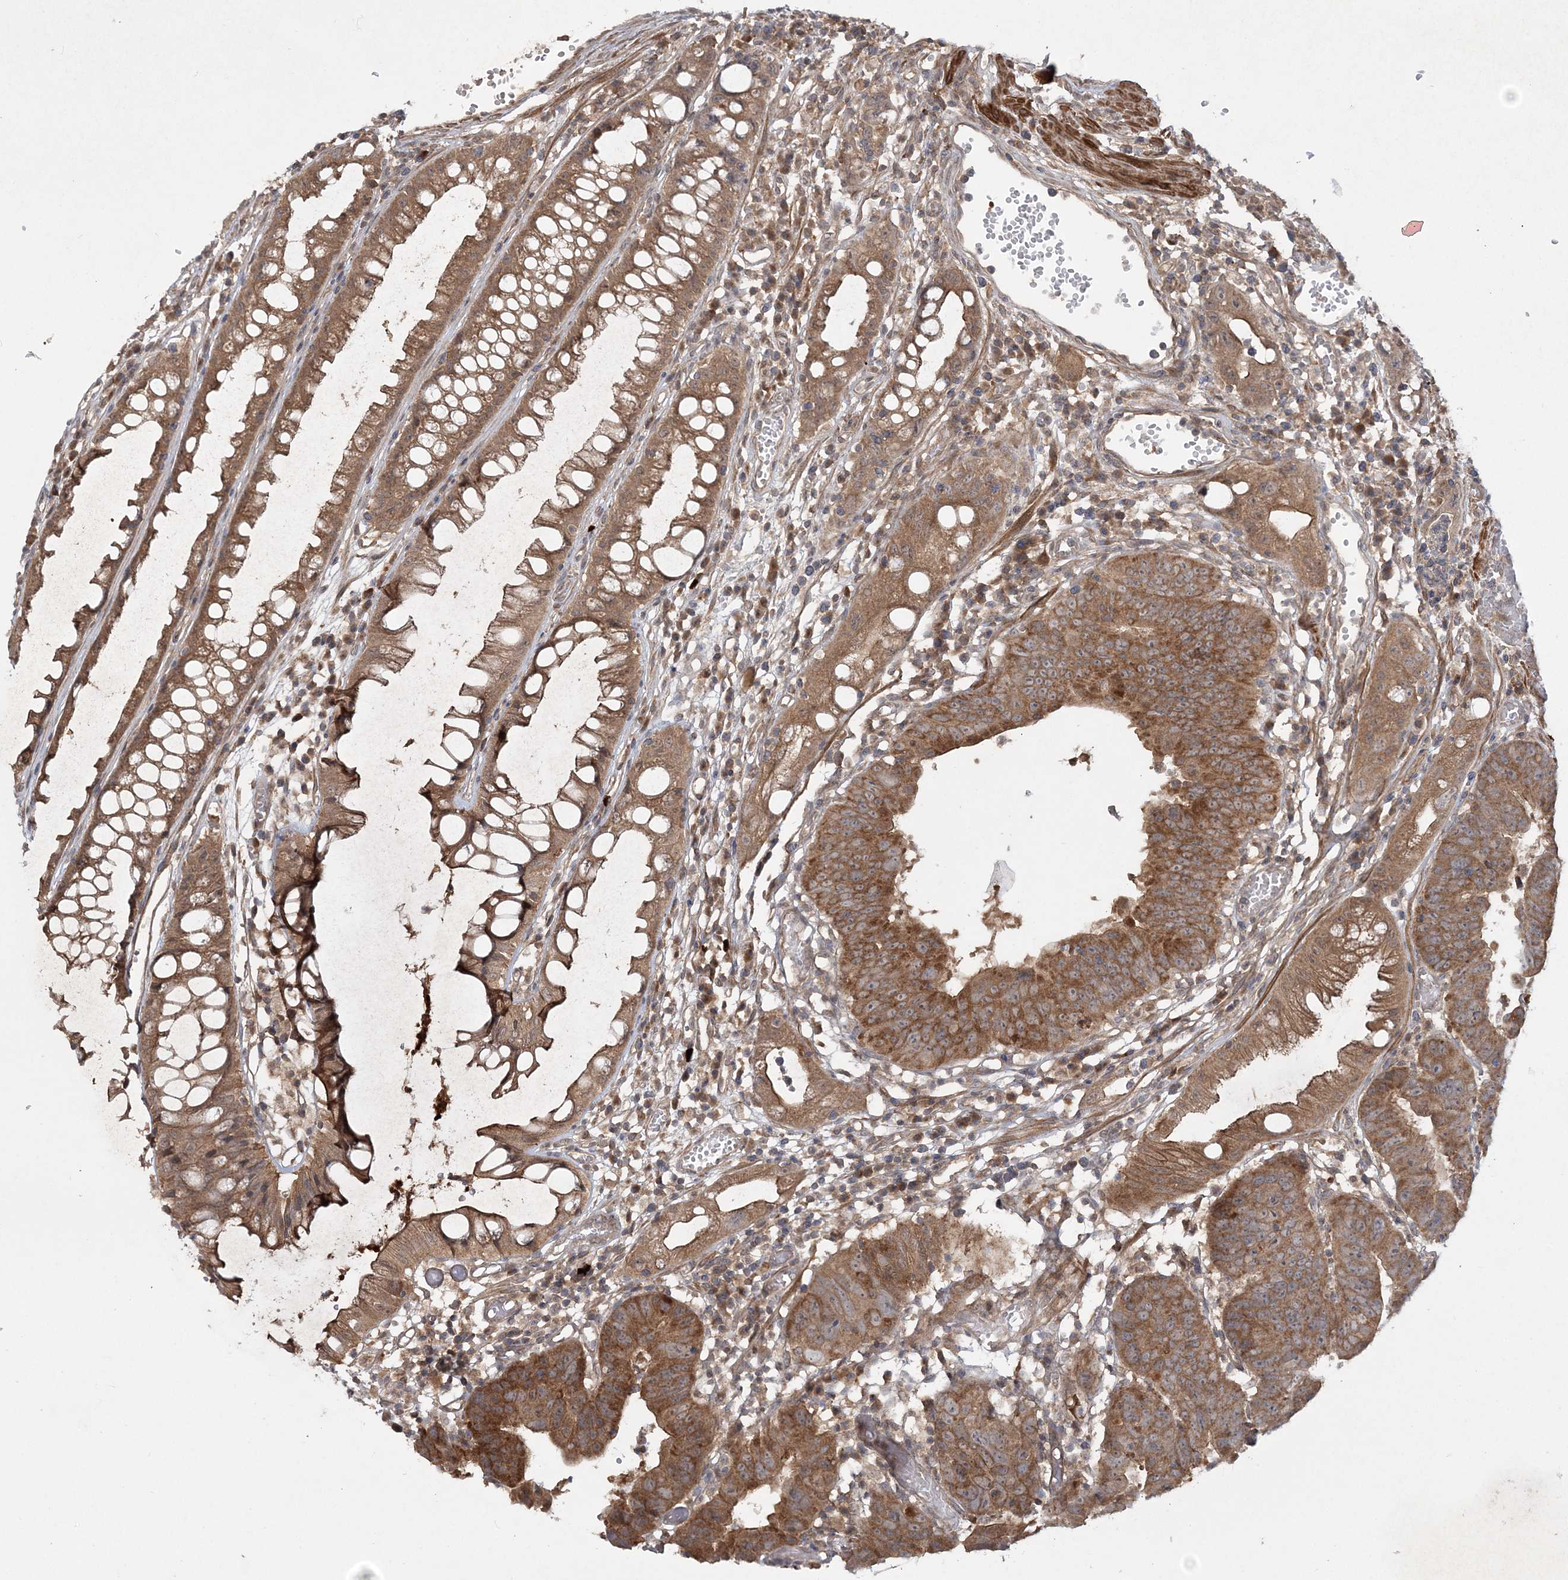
{"staining": {"intensity": "moderate", "quantity": ">75%", "location": "cytoplasmic/membranous"}, "tissue": "colorectal cancer", "cell_type": "Tumor cells", "image_type": "cancer", "snomed": [{"axis": "morphology", "description": "Adenocarcinoma, NOS"}, {"axis": "topography", "description": "Rectum"}], "caption": "An image of human colorectal cancer (adenocarcinoma) stained for a protein shows moderate cytoplasmic/membranous brown staining in tumor cells.", "gene": "MOCS2", "patient": {"sex": "female", "age": 65}}